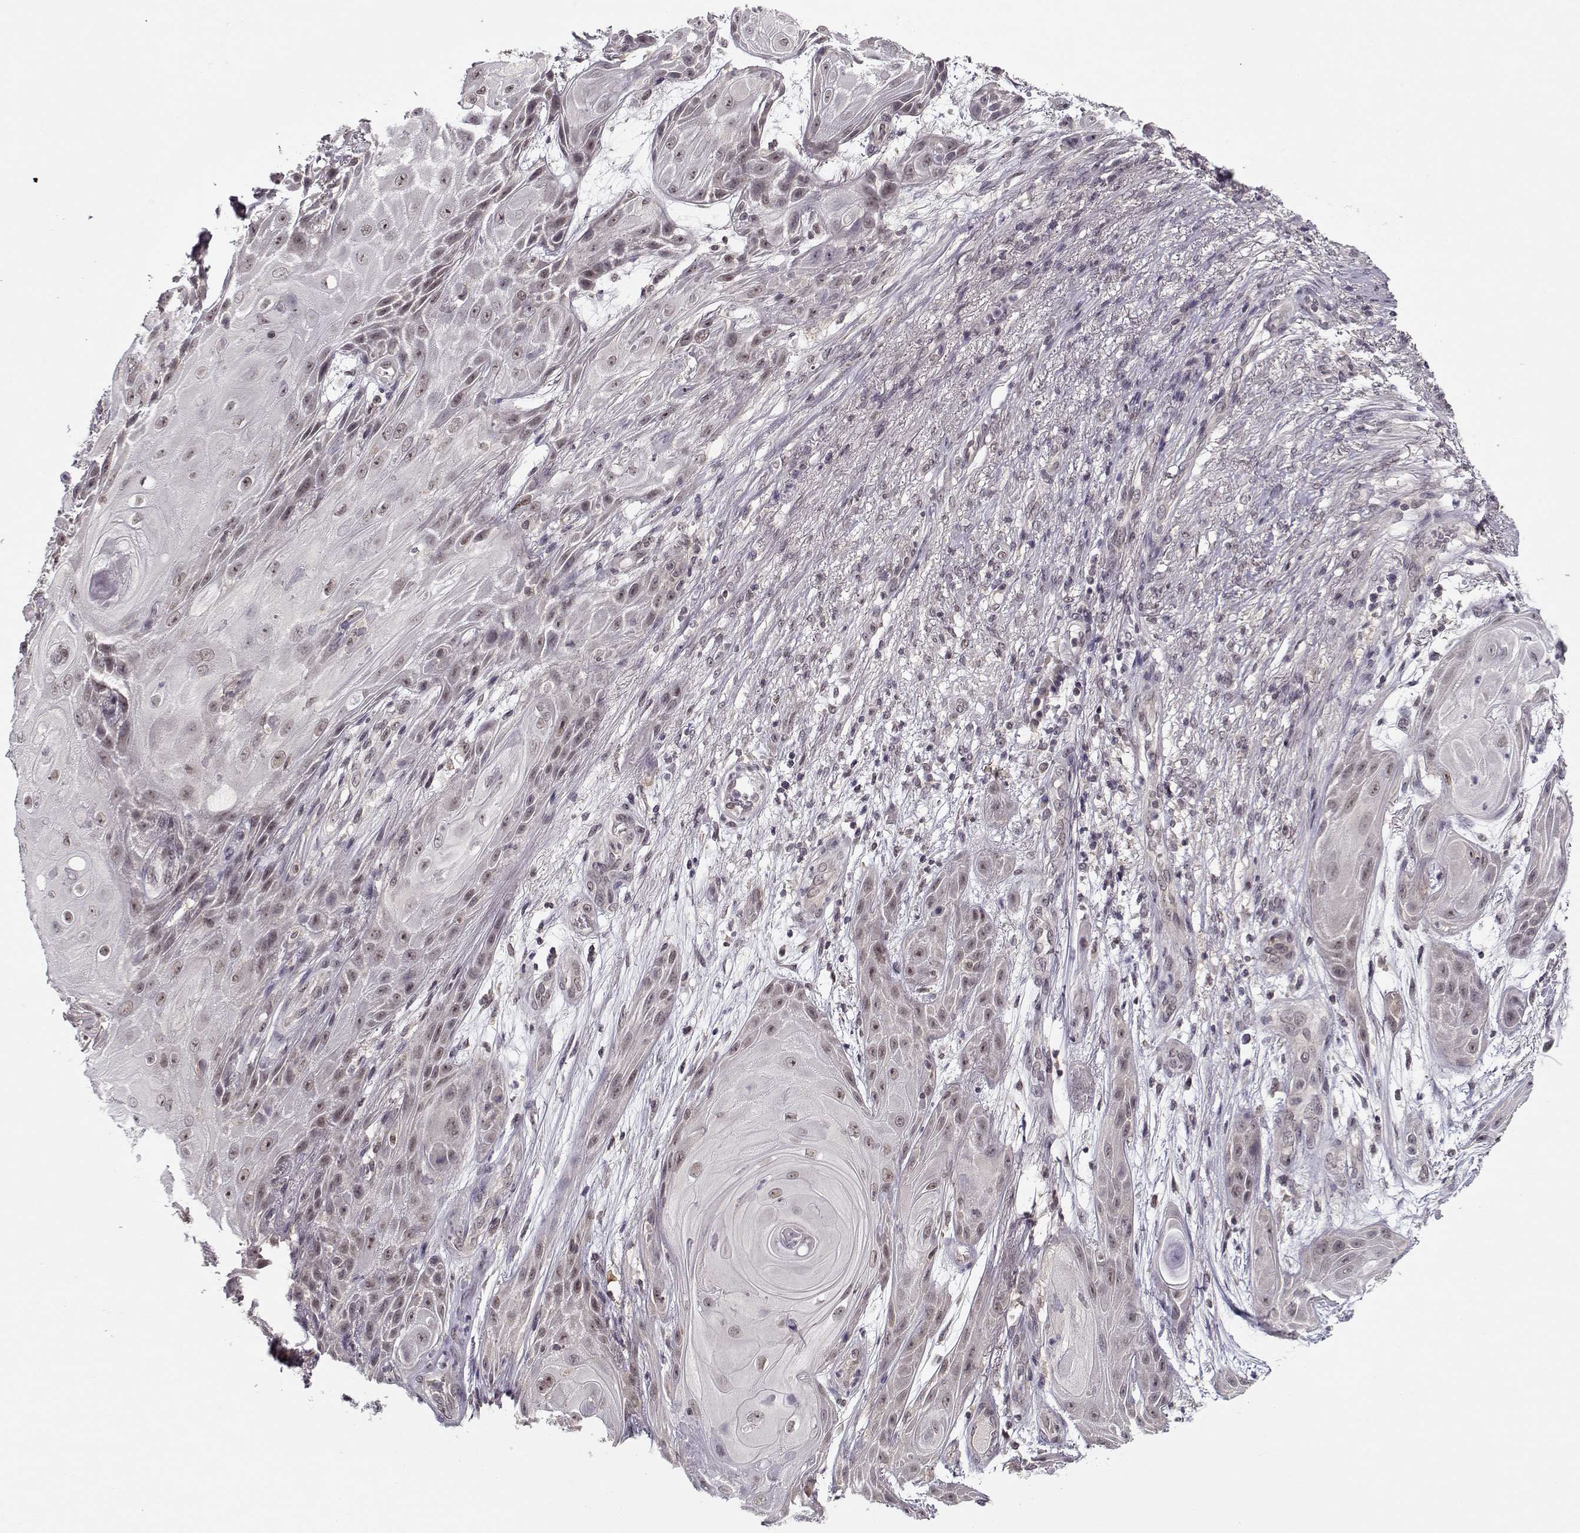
{"staining": {"intensity": "weak", "quantity": ">75%", "location": "nuclear"}, "tissue": "skin cancer", "cell_type": "Tumor cells", "image_type": "cancer", "snomed": [{"axis": "morphology", "description": "Squamous cell carcinoma, NOS"}, {"axis": "topography", "description": "Skin"}], "caption": "Squamous cell carcinoma (skin) stained with a protein marker exhibits weak staining in tumor cells.", "gene": "TESPA1", "patient": {"sex": "male", "age": 62}}